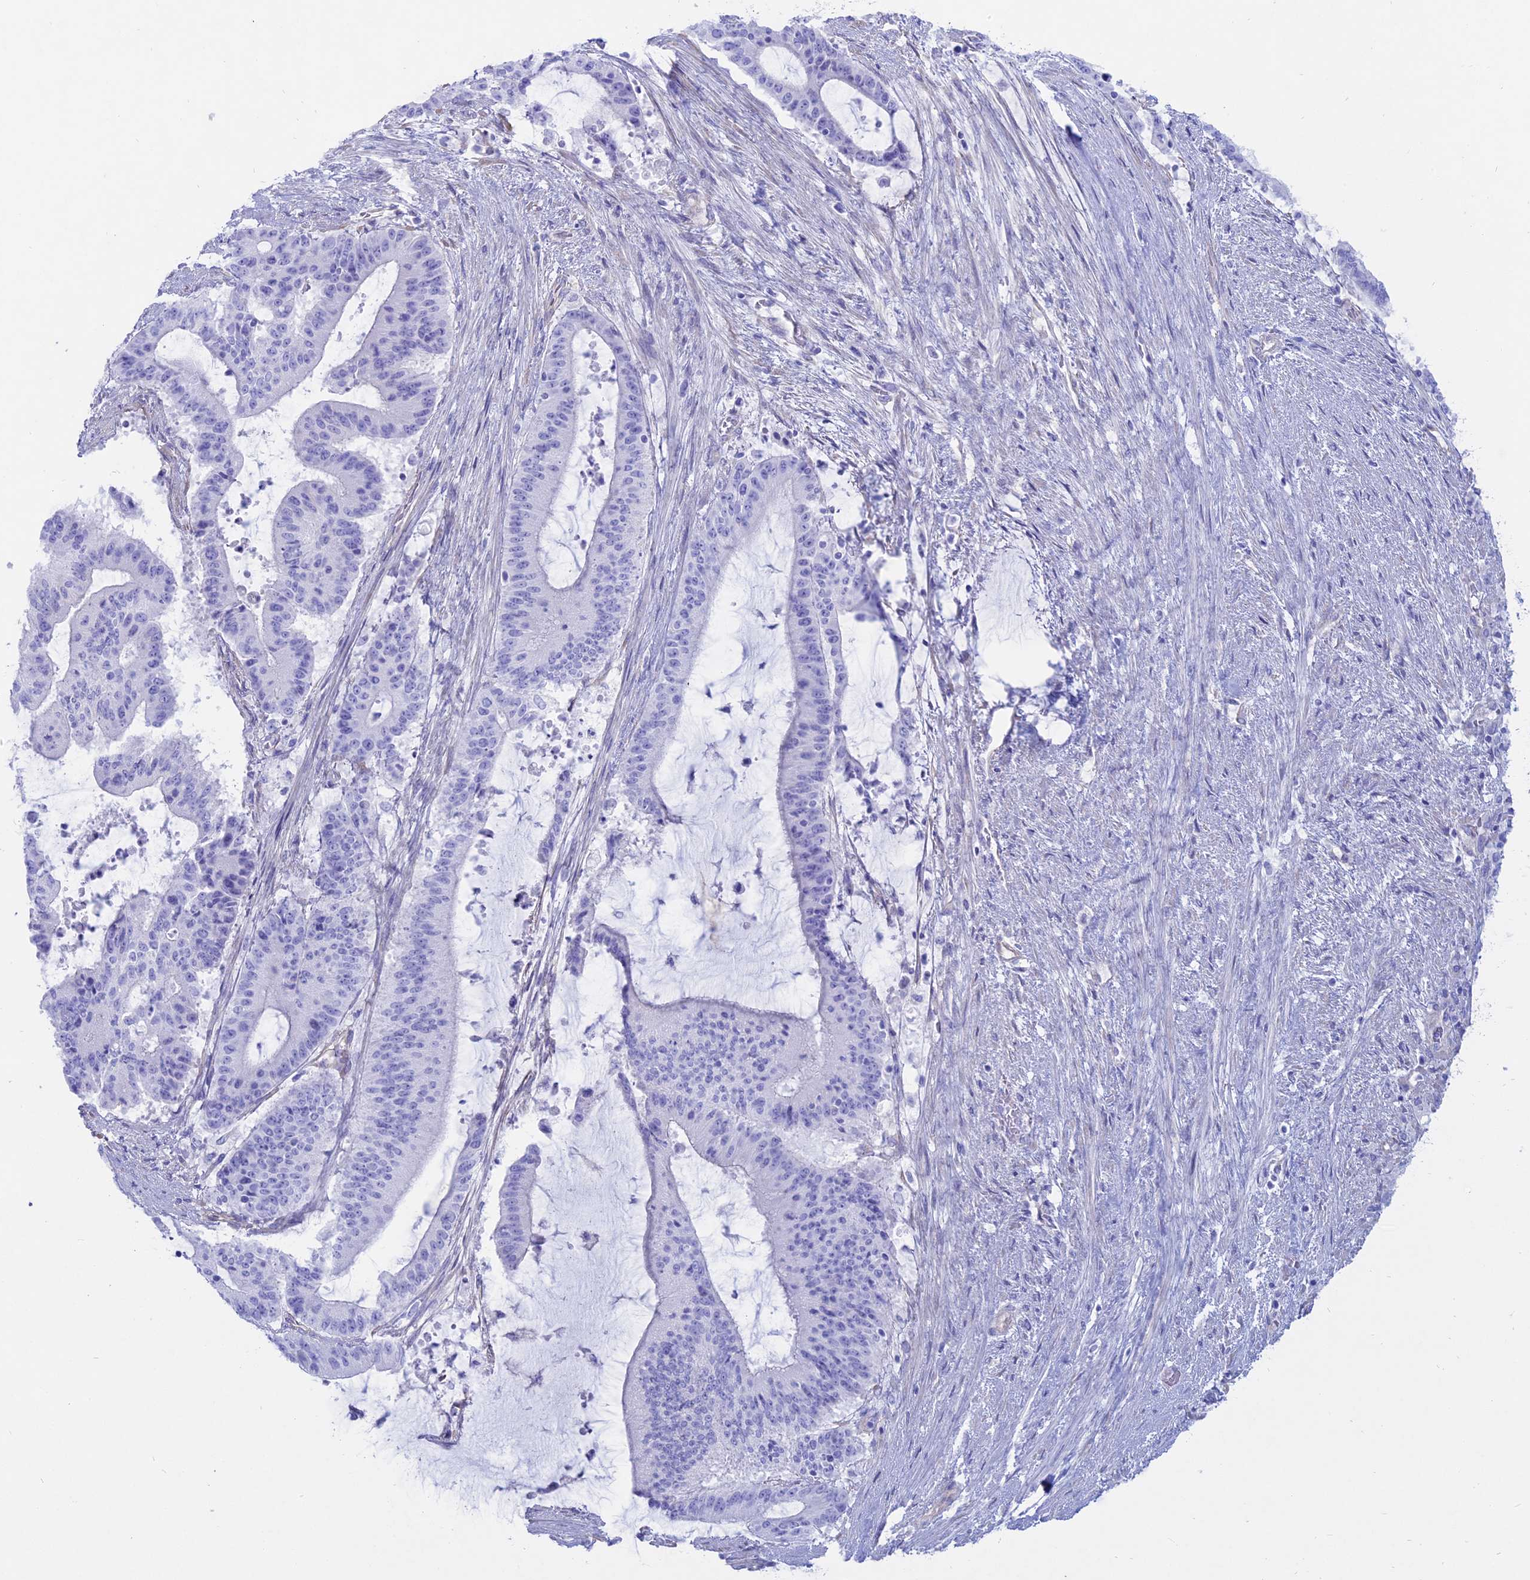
{"staining": {"intensity": "negative", "quantity": "none", "location": "none"}, "tissue": "liver cancer", "cell_type": "Tumor cells", "image_type": "cancer", "snomed": [{"axis": "morphology", "description": "Normal tissue, NOS"}, {"axis": "morphology", "description": "Cholangiocarcinoma"}, {"axis": "topography", "description": "Liver"}, {"axis": "topography", "description": "Peripheral nerve tissue"}], "caption": "Histopathology image shows no significant protein positivity in tumor cells of liver cancer (cholangiocarcinoma).", "gene": "OR2AE1", "patient": {"sex": "female", "age": 73}}